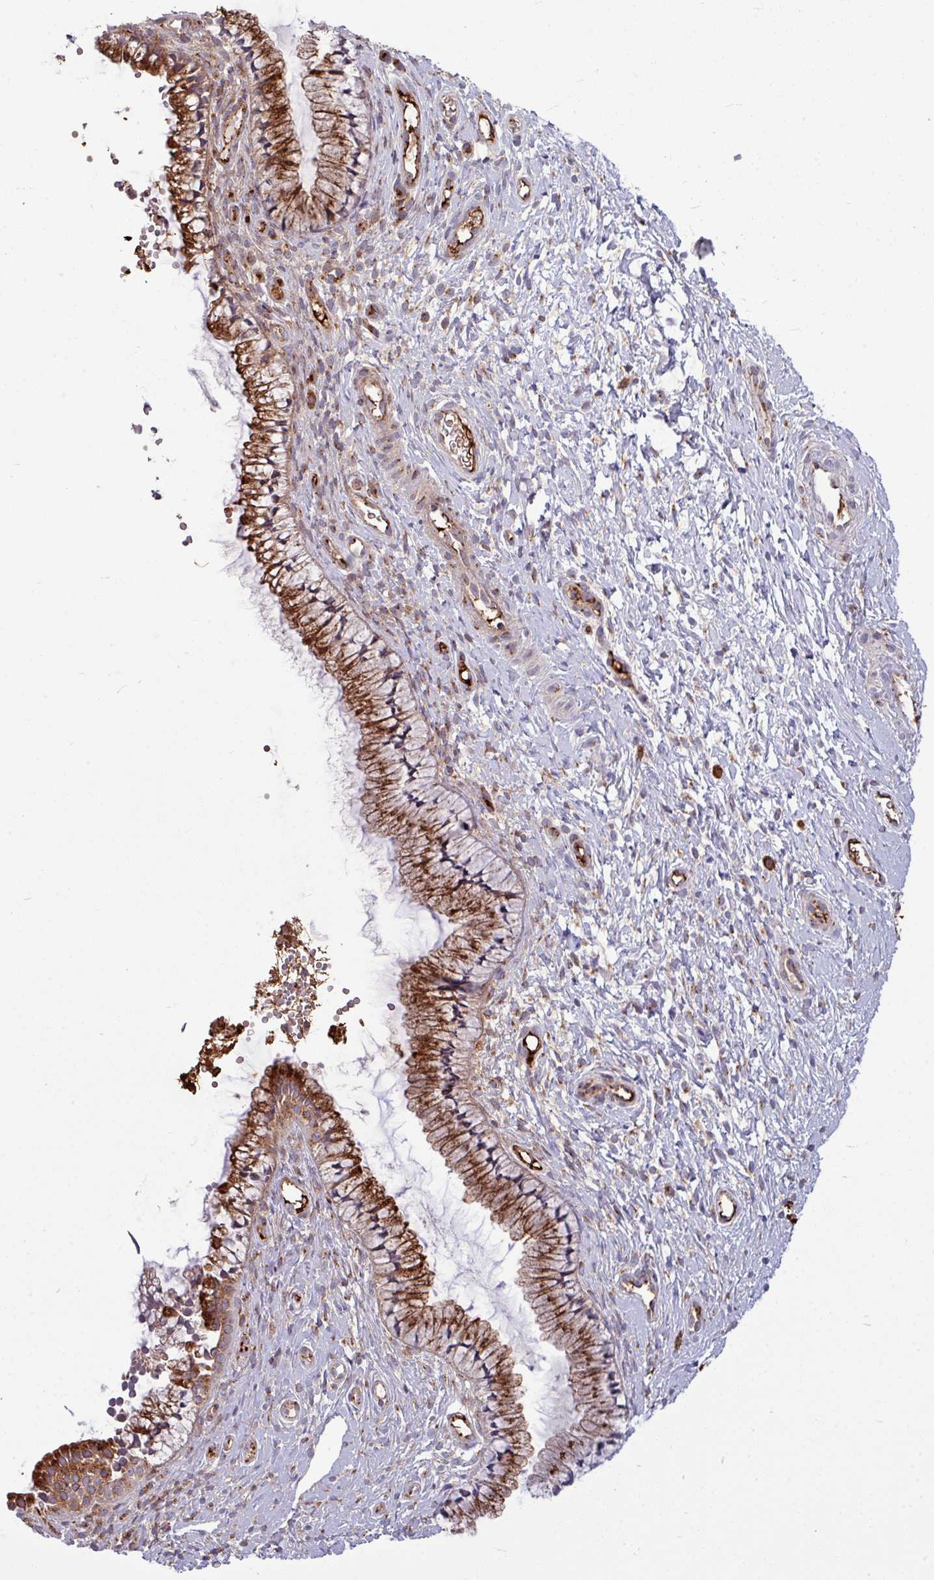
{"staining": {"intensity": "strong", "quantity": ">75%", "location": "cytoplasmic/membranous"}, "tissue": "cervix", "cell_type": "Glandular cells", "image_type": "normal", "snomed": [{"axis": "morphology", "description": "Normal tissue, NOS"}, {"axis": "topography", "description": "Cervix"}], "caption": "Glandular cells demonstrate high levels of strong cytoplasmic/membranous expression in approximately >75% of cells in unremarkable human cervix.", "gene": "LSM12", "patient": {"sex": "female", "age": 36}}